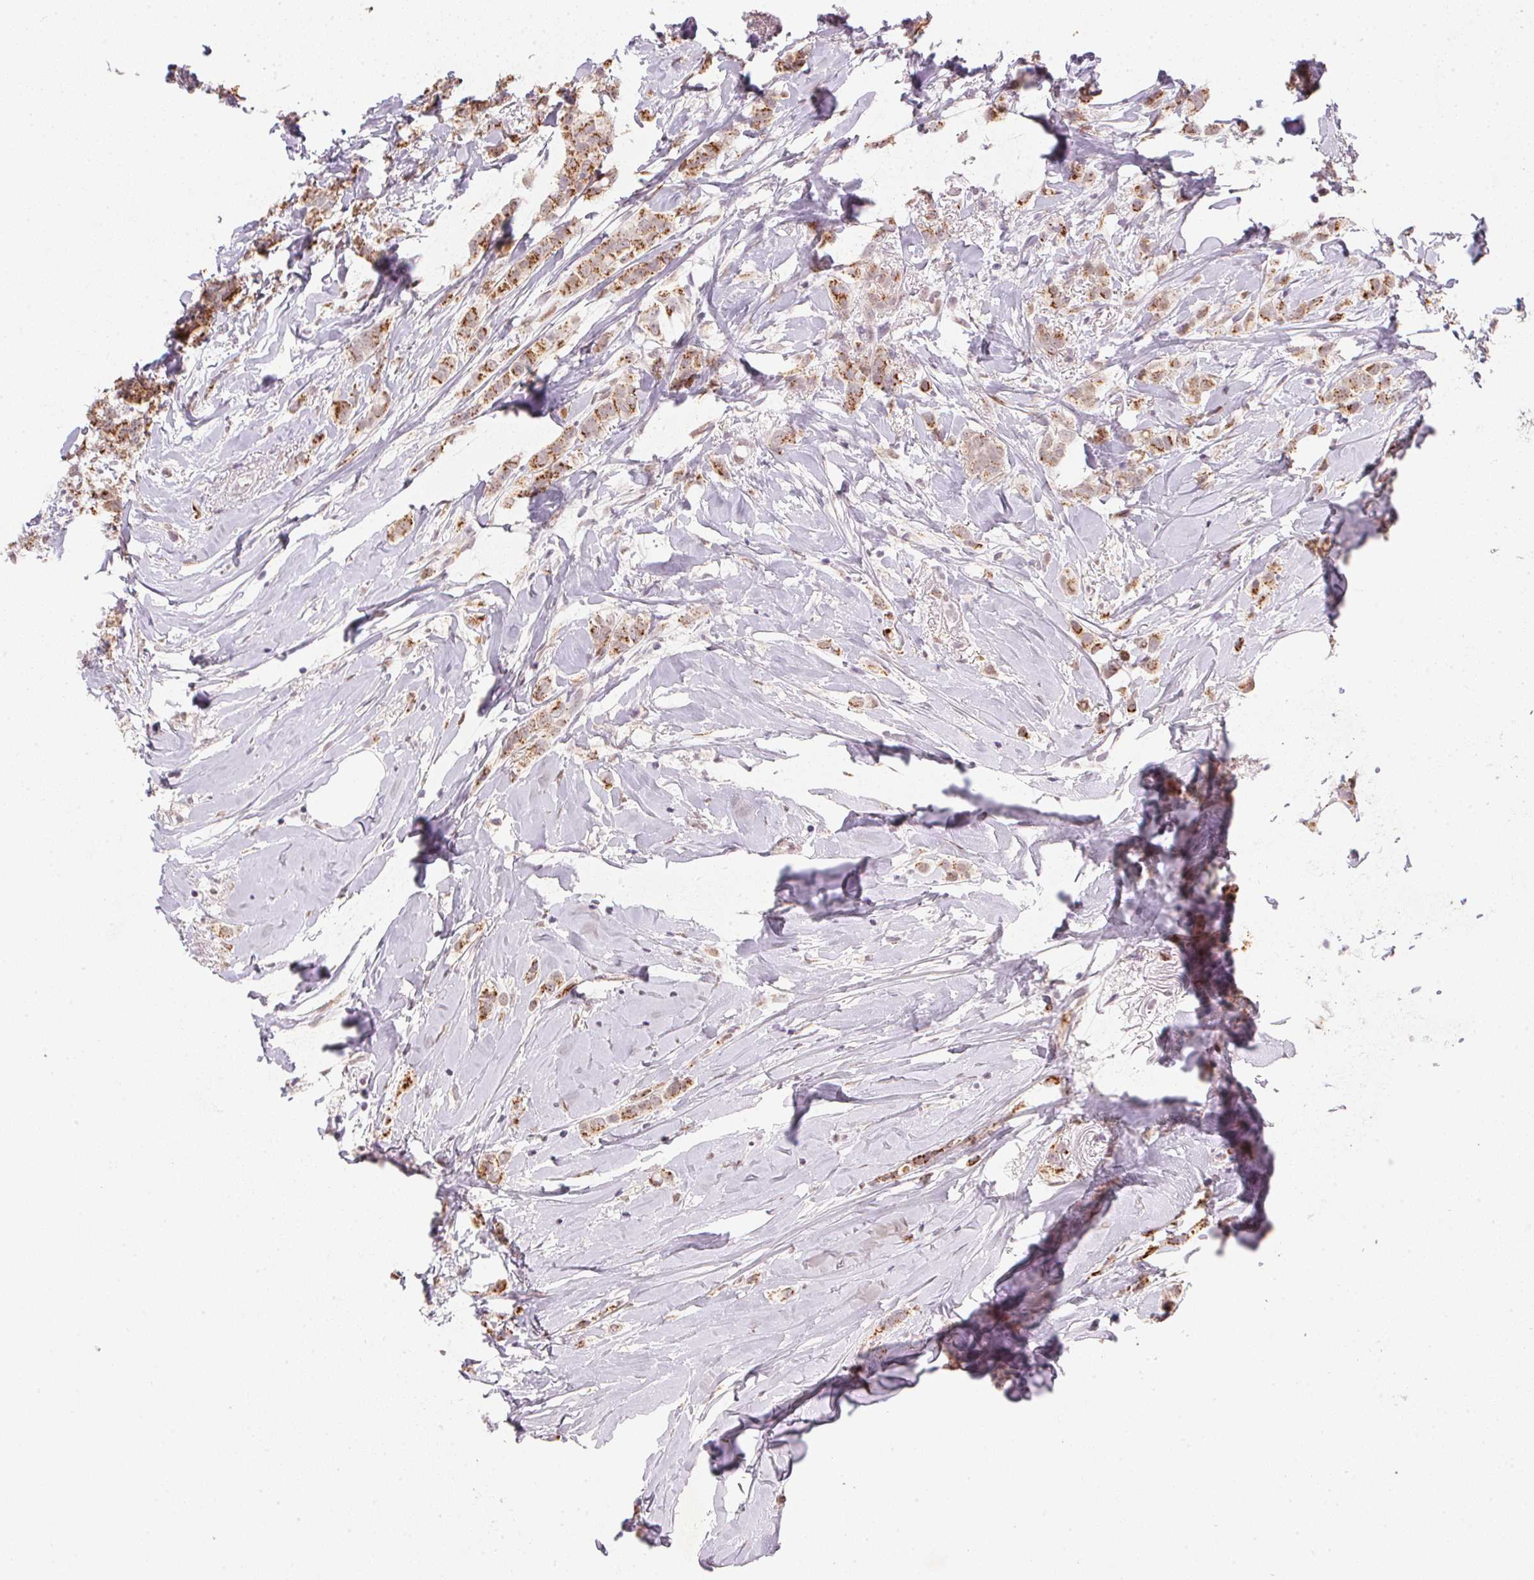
{"staining": {"intensity": "strong", "quantity": ">75%", "location": "cytoplasmic/membranous"}, "tissue": "breast cancer", "cell_type": "Tumor cells", "image_type": "cancer", "snomed": [{"axis": "morphology", "description": "Lobular carcinoma"}, {"axis": "topography", "description": "Breast"}], "caption": "Immunohistochemistry (IHC) of human breast lobular carcinoma displays high levels of strong cytoplasmic/membranous staining in about >75% of tumor cells.", "gene": "RAB22A", "patient": {"sex": "female", "age": 66}}